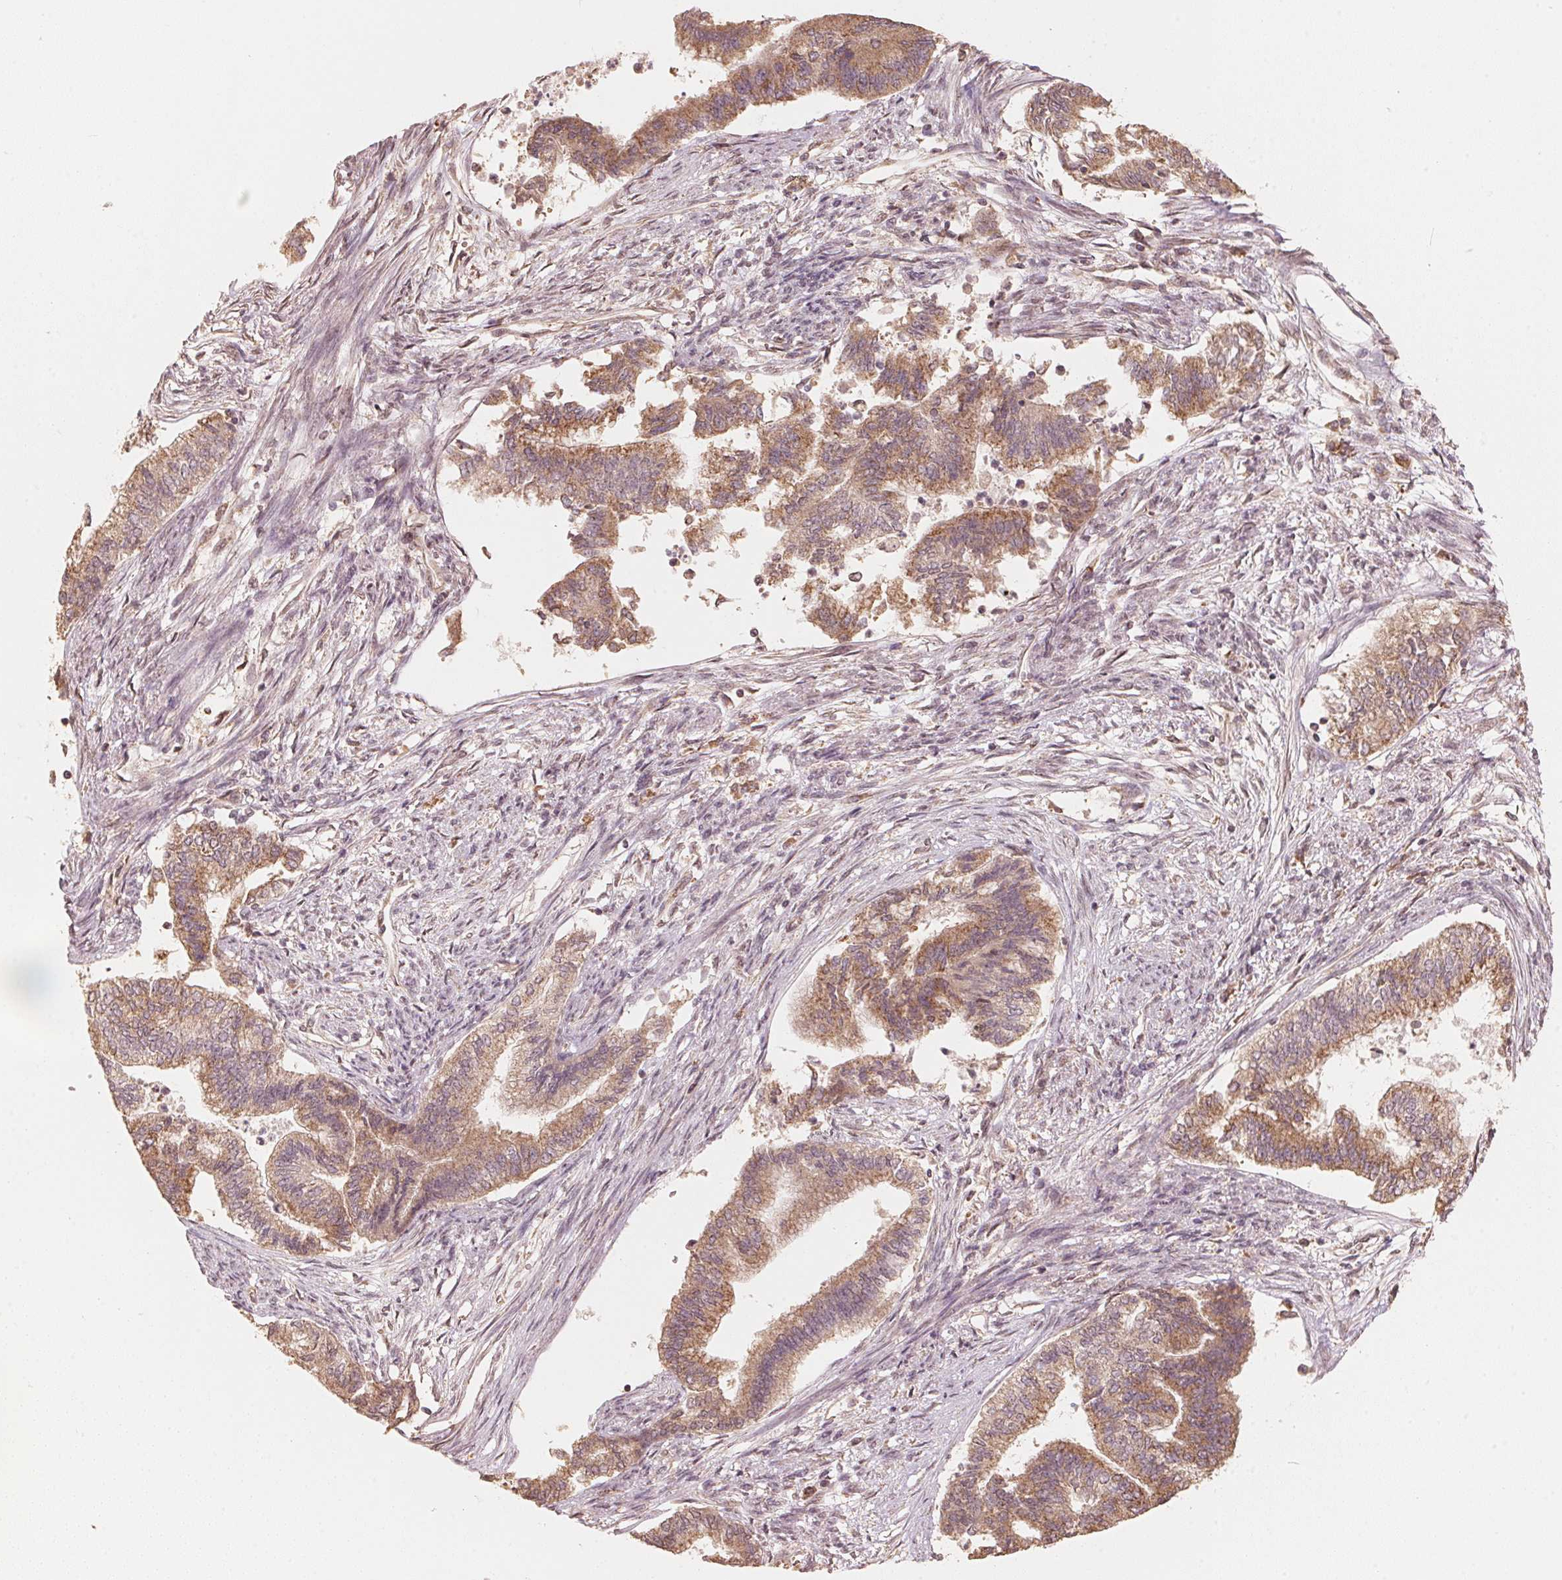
{"staining": {"intensity": "moderate", "quantity": ">75%", "location": "cytoplasmic/membranous"}, "tissue": "endometrial cancer", "cell_type": "Tumor cells", "image_type": "cancer", "snomed": [{"axis": "morphology", "description": "Adenocarcinoma, NOS"}, {"axis": "topography", "description": "Endometrium"}], "caption": "Immunohistochemical staining of human endometrial cancer displays medium levels of moderate cytoplasmic/membranous protein positivity in about >75% of tumor cells.", "gene": "C2orf73", "patient": {"sex": "female", "age": 65}}